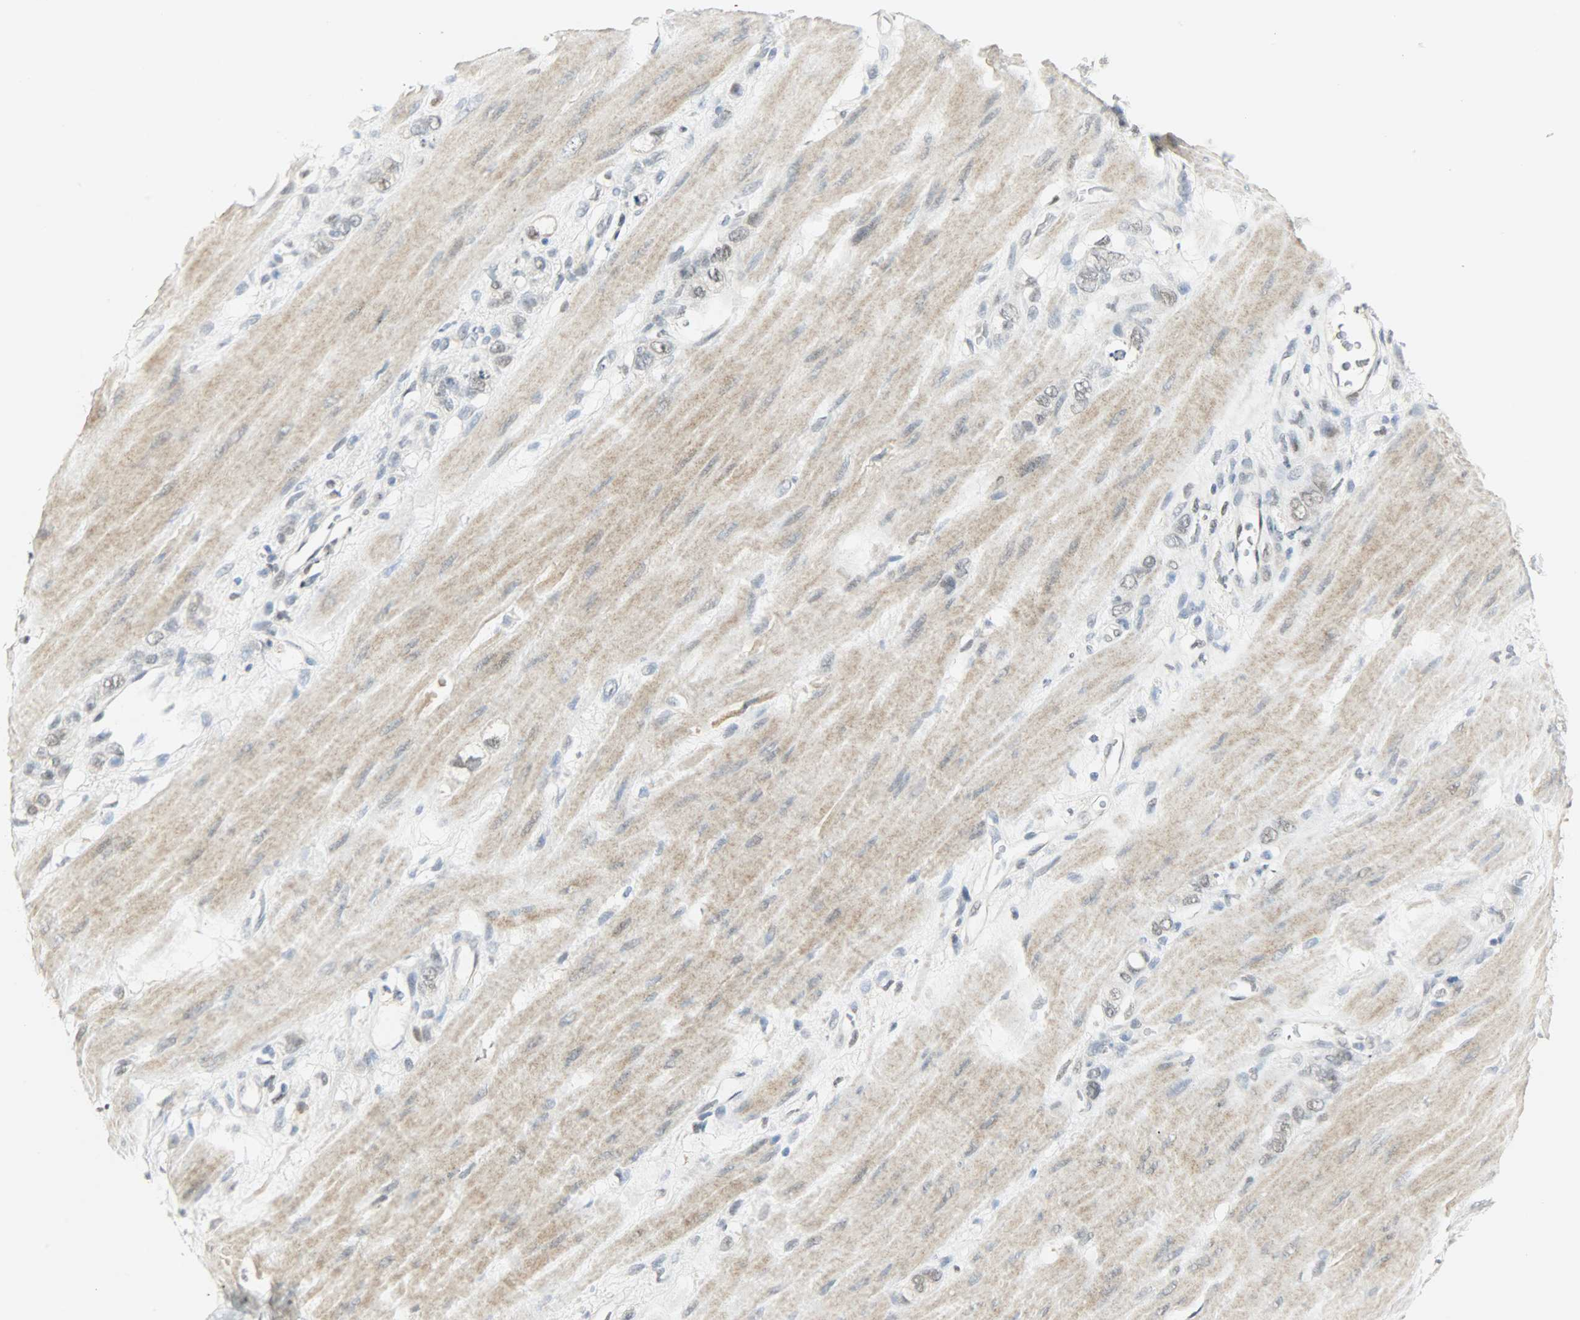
{"staining": {"intensity": "weak", "quantity": "25%-75%", "location": "cytoplasmic/membranous,nuclear"}, "tissue": "stomach cancer", "cell_type": "Tumor cells", "image_type": "cancer", "snomed": [{"axis": "morphology", "description": "Adenocarcinoma, NOS"}, {"axis": "topography", "description": "Stomach"}], "caption": "Protein expression analysis of stomach adenocarcinoma demonstrates weak cytoplasmic/membranous and nuclear positivity in approximately 25%-75% of tumor cells.", "gene": "PPARG", "patient": {"sex": "male", "age": 82}}